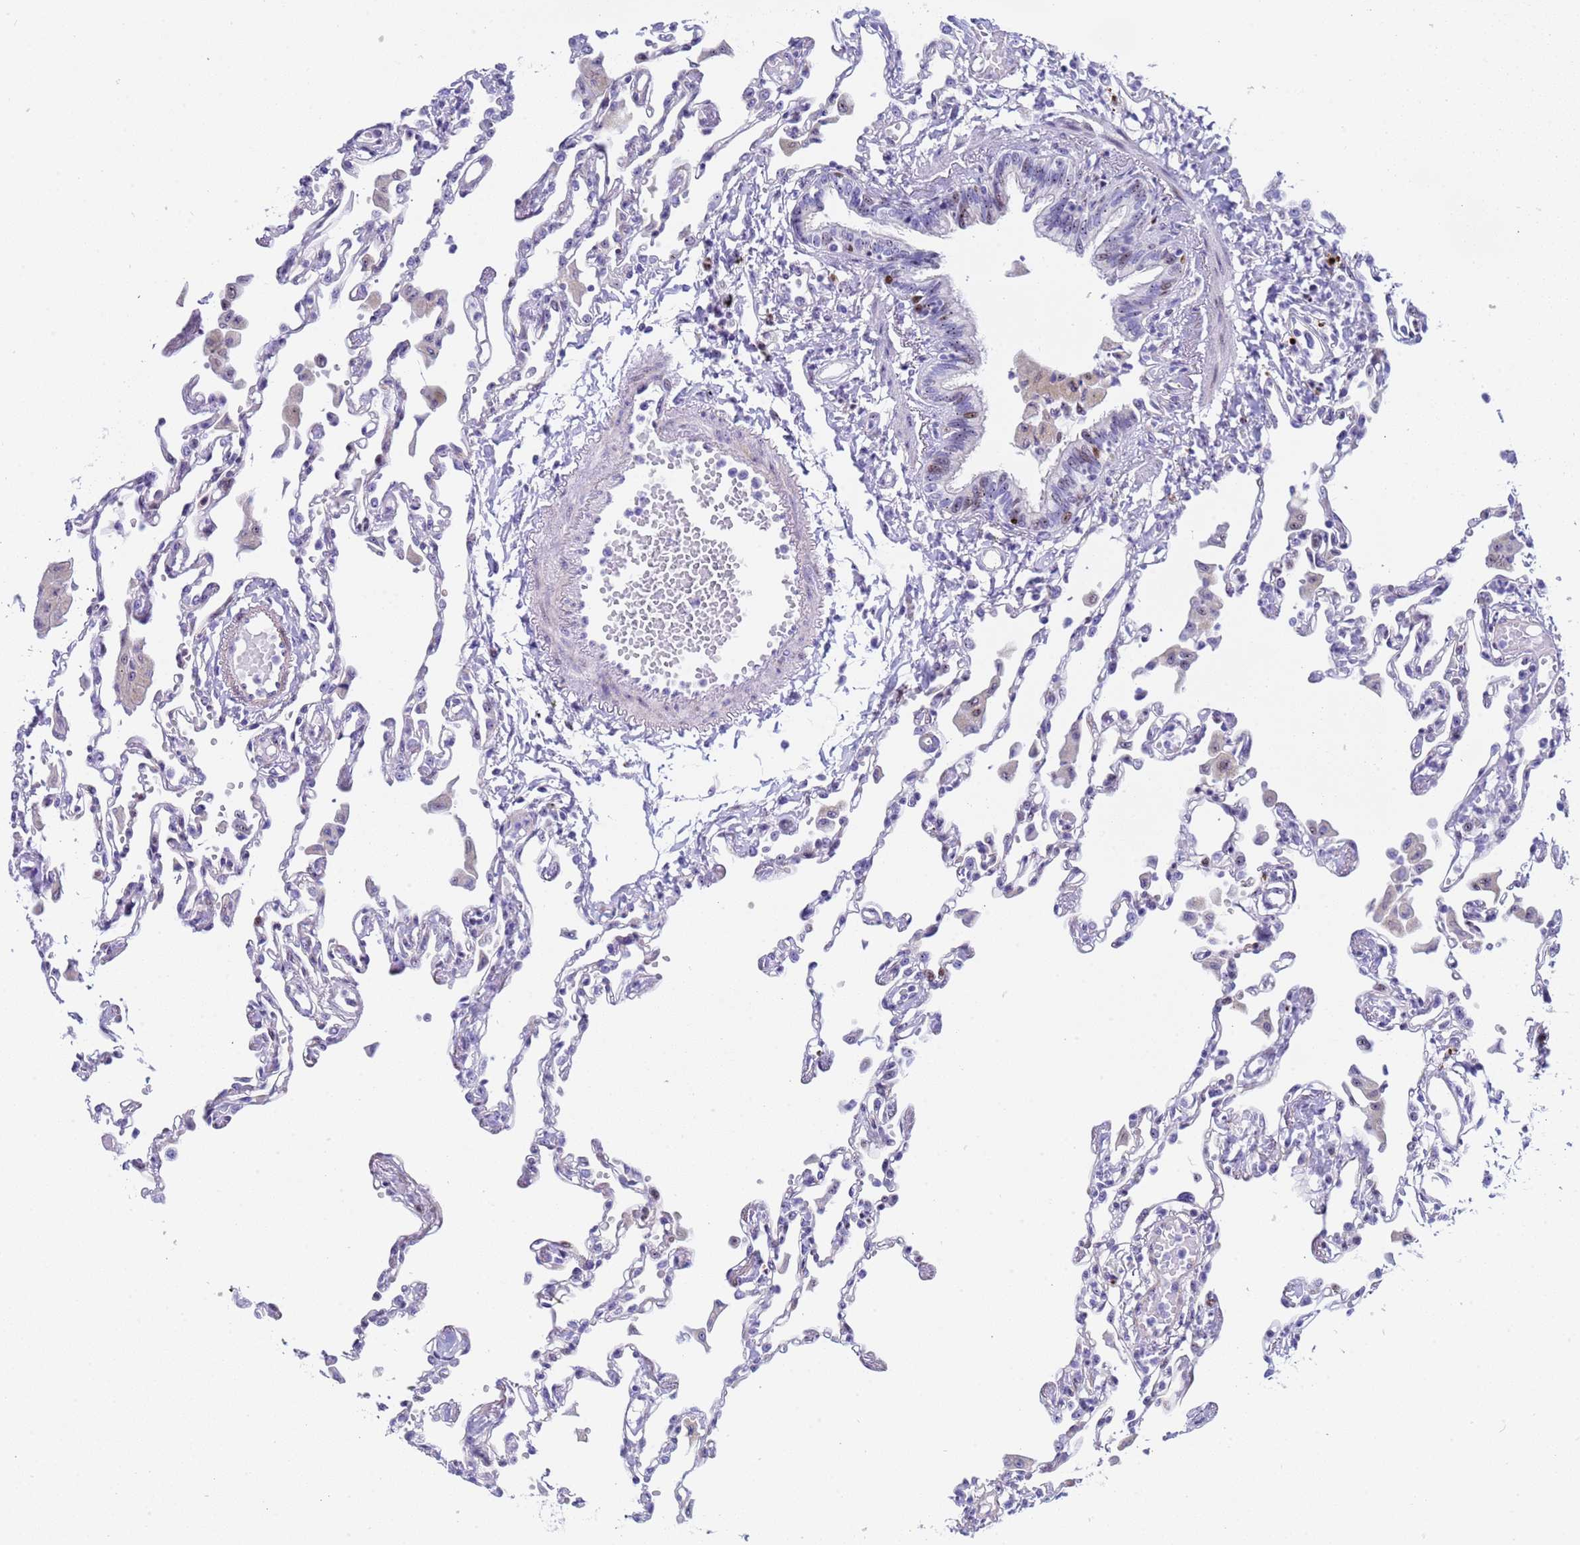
{"staining": {"intensity": "negative", "quantity": "none", "location": "none"}, "tissue": "lung", "cell_type": "Alveolar cells", "image_type": "normal", "snomed": [{"axis": "morphology", "description": "Normal tissue, NOS"}, {"axis": "topography", "description": "Bronchus"}, {"axis": "topography", "description": "Lung"}], "caption": "Histopathology image shows no protein positivity in alveolar cells of unremarkable lung.", "gene": "POP5", "patient": {"sex": "female", "age": 49}}